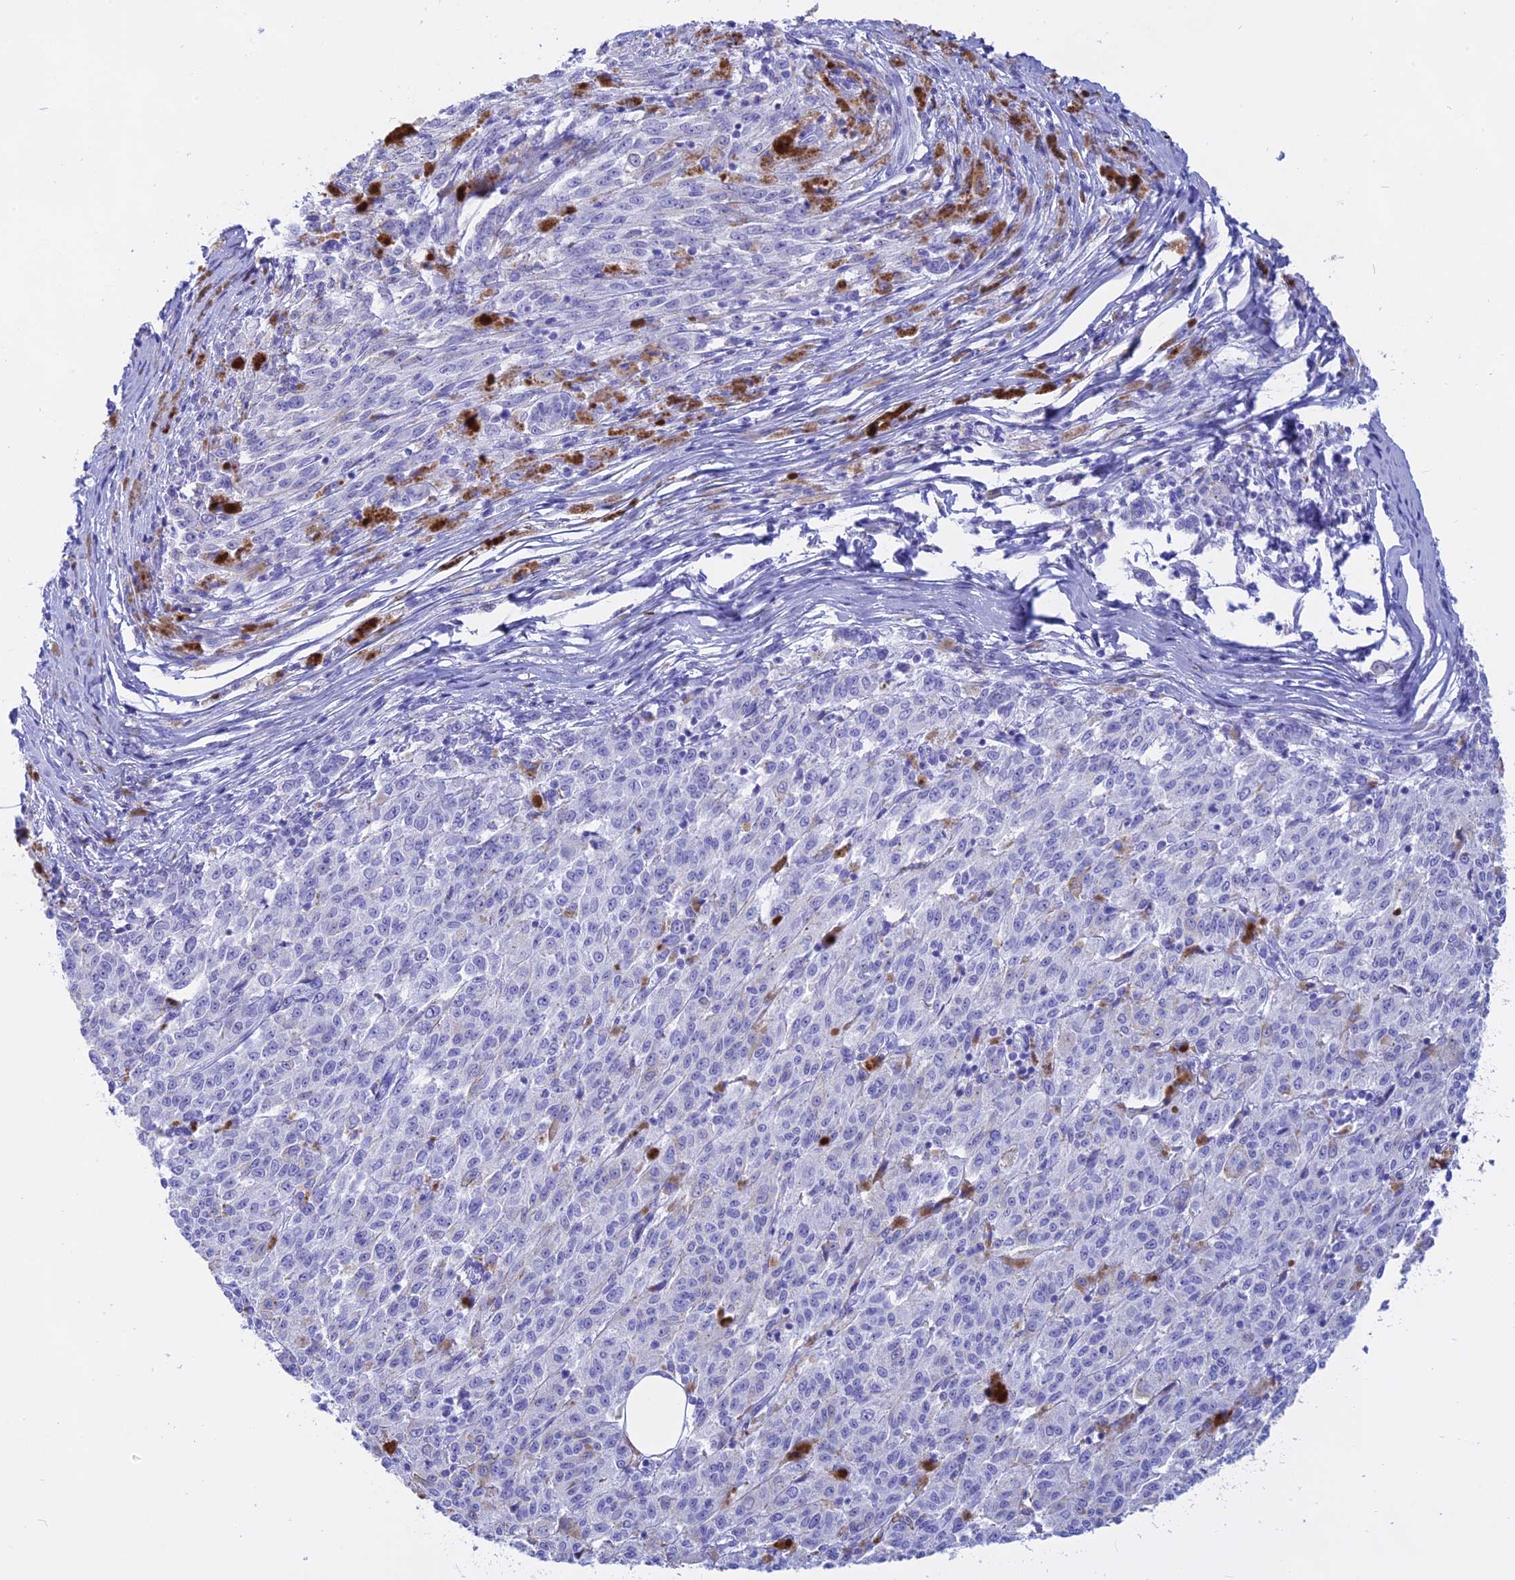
{"staining": {"intensity": "negative", "quantity": "none", "location": "none"}, "tissue": "melanoma", "cell_type": "Tumor cells", "image_type": "cancer", "snomed": [{"axis": "morphology", "description": "Malignant melanoma, NOS"}, {"axis": "topography", "description": "Skin"}], "caption": "A high-resolution image shows immunohistochemistry (IHC) staining of melanoma, which exhibits no significant positivity in tumor cells. (DAB IHC visualized using brightfield microscopy, high magnification).", "gene": "ISCA1", "patient": {"sex": "female", "age": 52}}